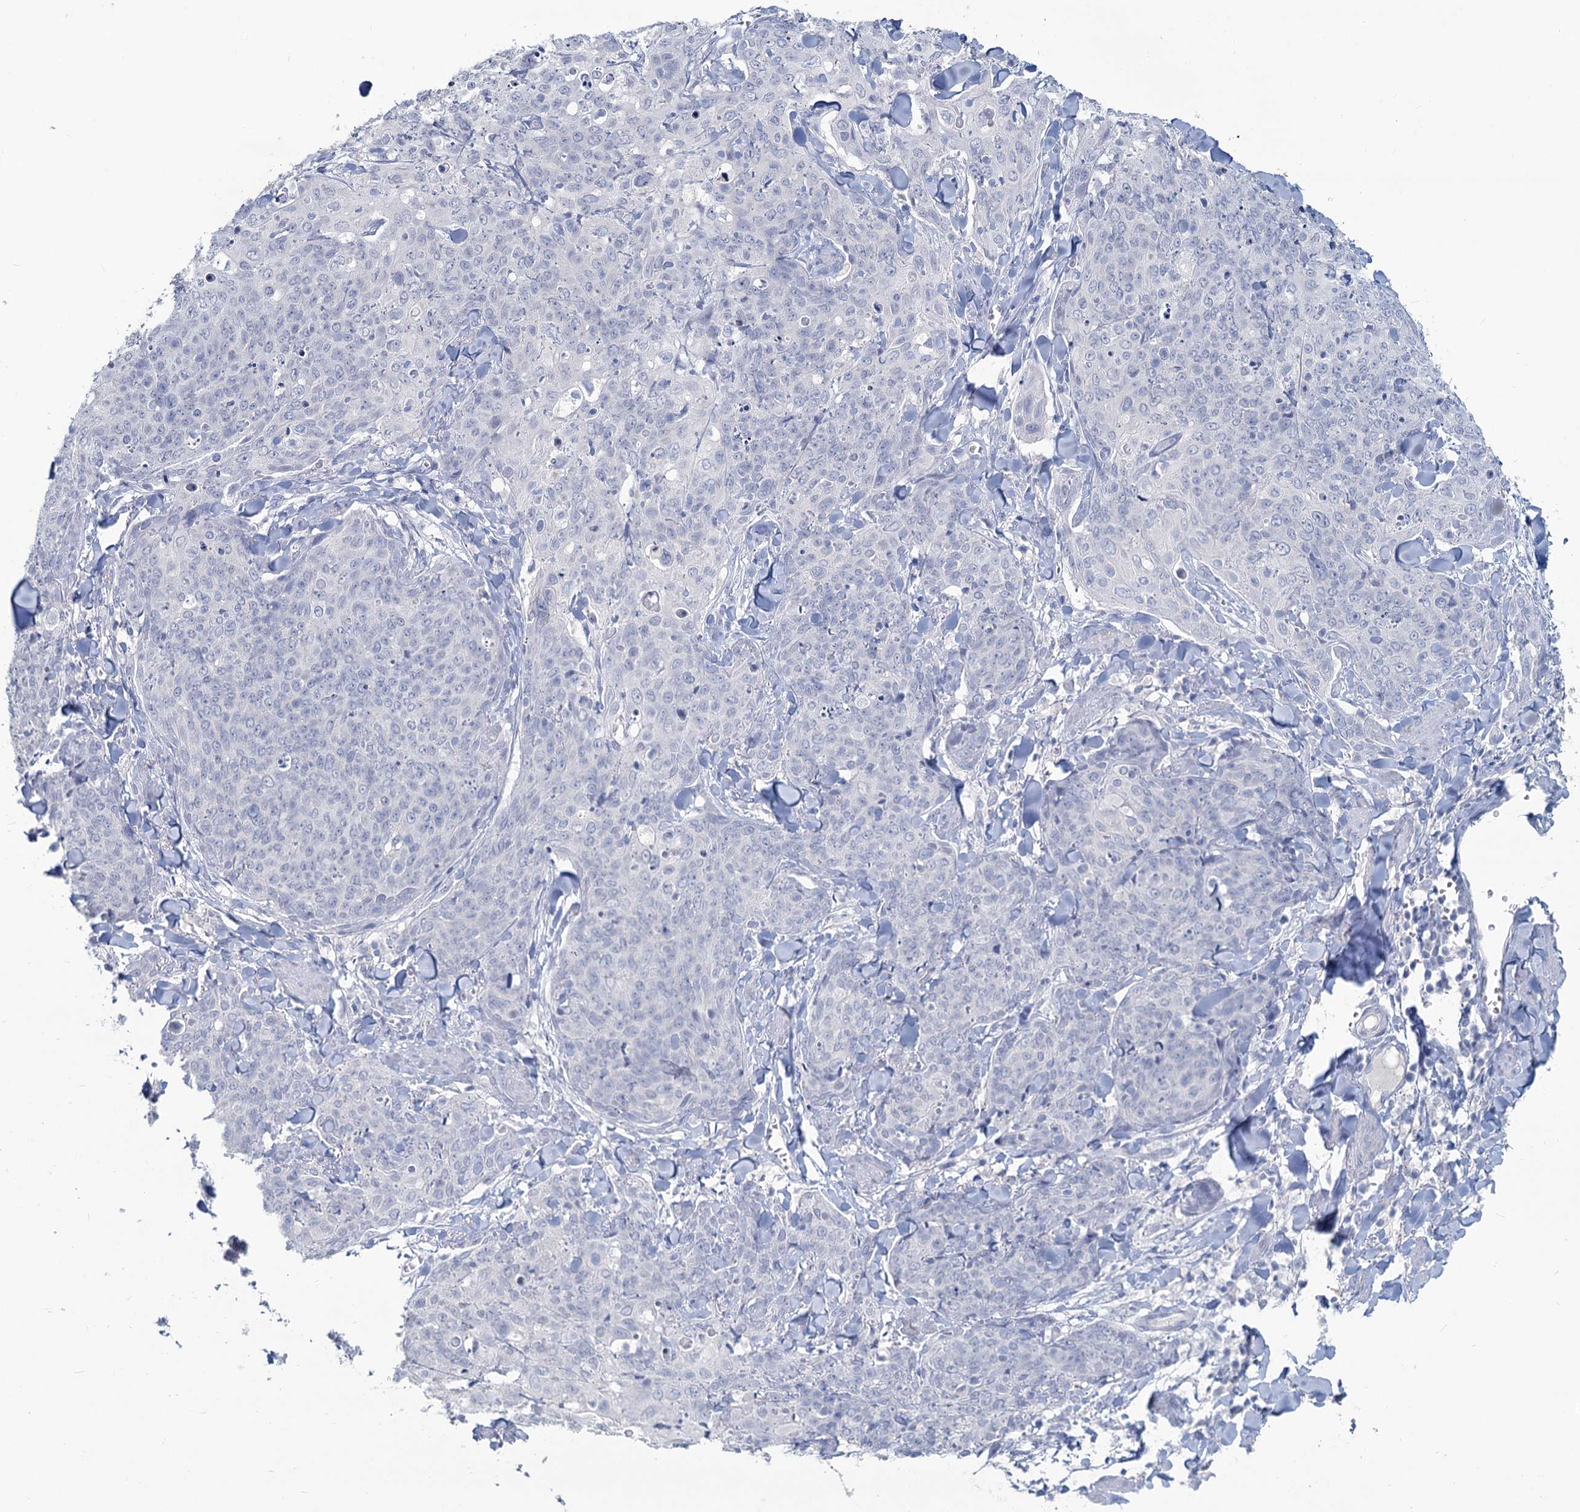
{"staining": {"intensity": "negative", "quantity": "none", "location": "none"}, "tissue": "skin cancer", "cell_type": "Tumor cells", "image_type": "cancer", "snomed": [{"axis": "morphology", "description": "Squamous cell carcinoma, NOS"}, {"axis": "topography", "description": "Skin"}, {"axis": "topography", "description": "Vulva"}], "caption": "IHC photomicrograph of neoplastic tissue: human skin cancer stained with DAB (3,3'-diaminobenzidine) demonstrates no significant protein expression in tumor cells.", "gene": "CHGA", "patient": {"sex": "female", "age": 85}}